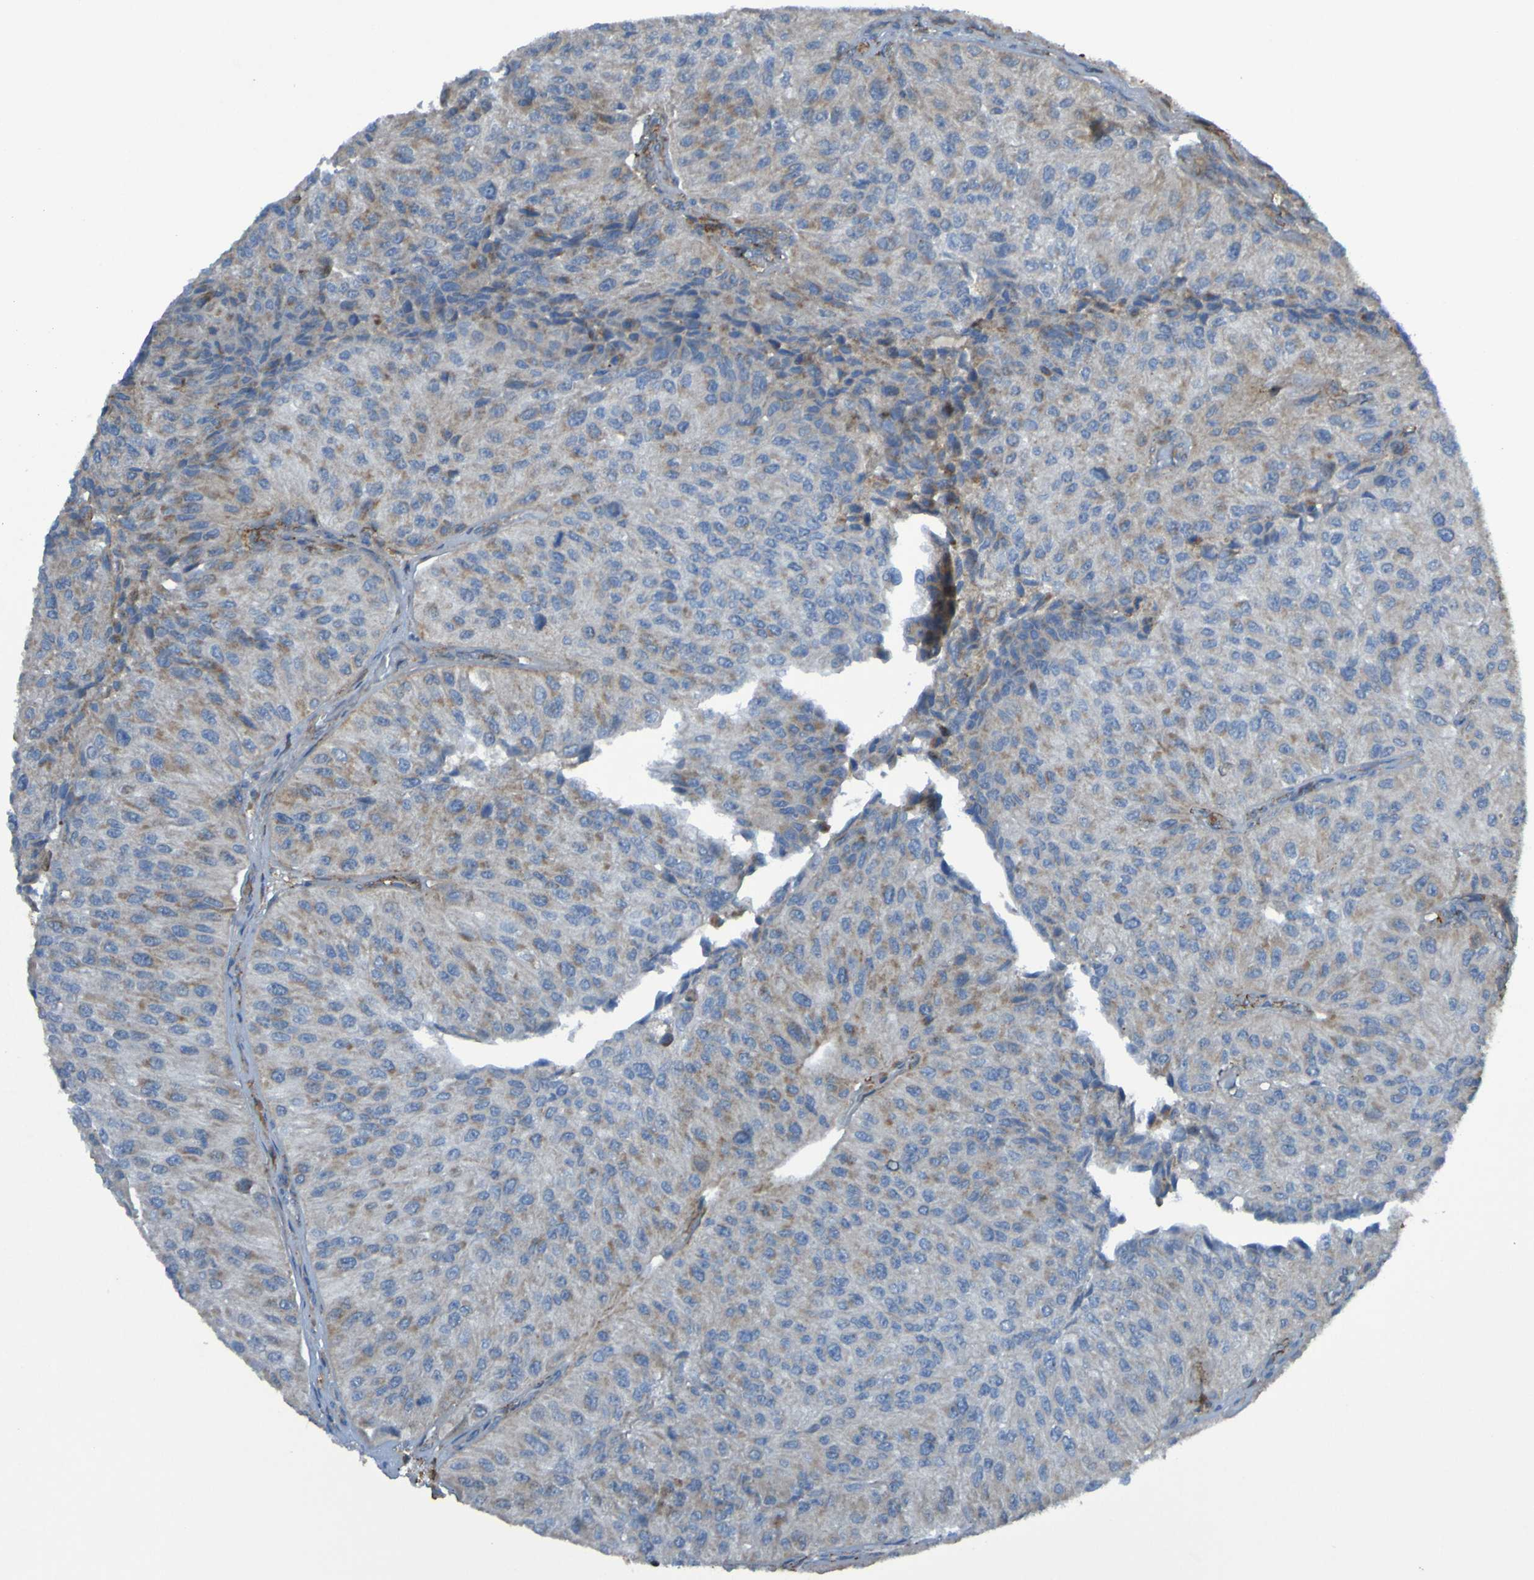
{"staining": {"intensity": "weak", "quantity": ">75%", "location": "cytoplasmic/membranous"}, "tissue": "urothelial cancer", "cell_type": "Tumor cells", "image_type": "cancer", "snomed": [{"axis": "morphology", "description": "Urothelial carcinoma, High grade"}, {"axis": "topography", "description": "Kidney"}, {"axis": "topography", "description": "Urinary bladder"}], "caption": "There is low levels of weak cytoplasmic/membranous positivity in tumor cells of high-grade urothelial carcinoma, as demonstrated by immunohistochemical staining (brown color).", "gene": "PDGFB", "patient": {"sex": "male", "age": 77}}